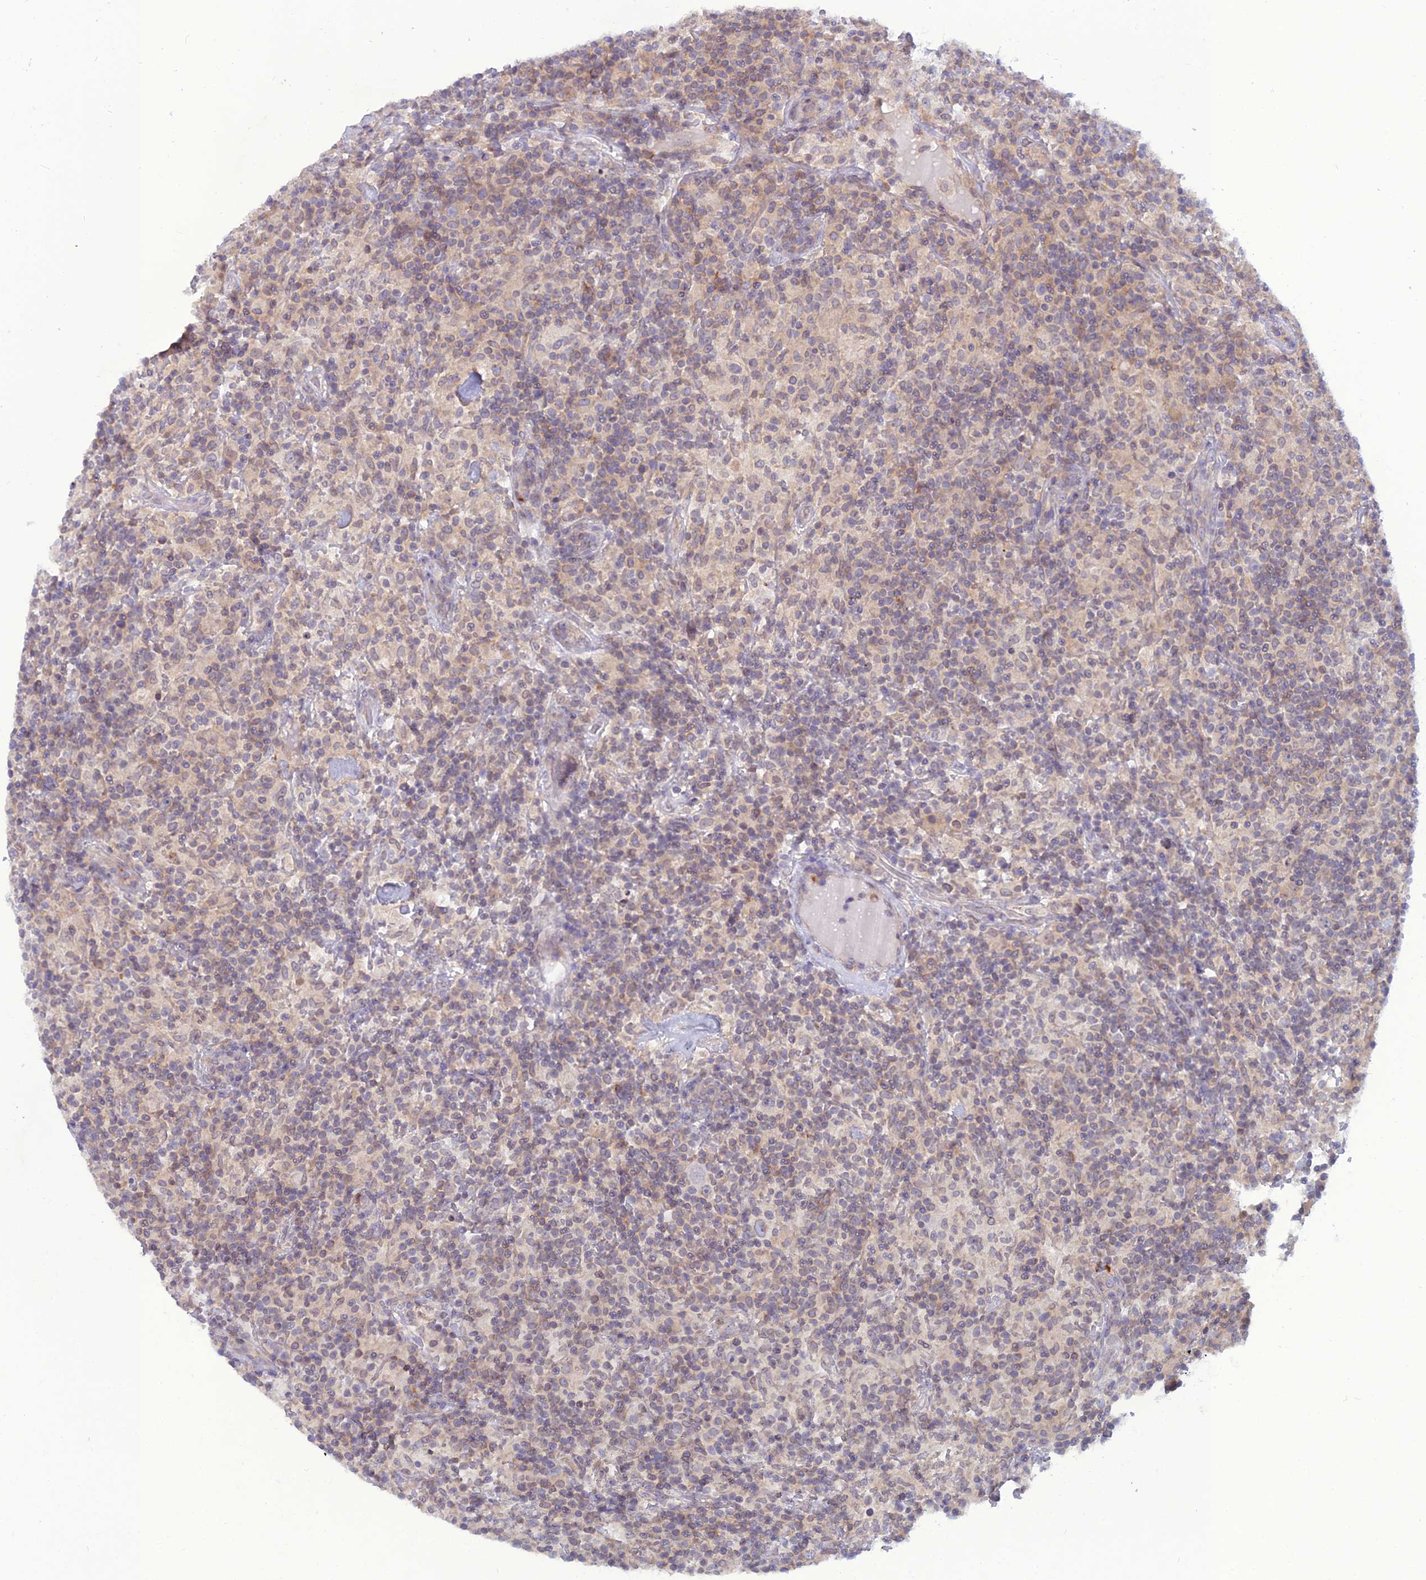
{"staining": {"intensity": "weak", "quantity": "25%-75%", "location": "cytoplasmic/membranous"}, "tissue": "lymphoma", "cell_type": "Tumor cells", "image_type": "cancer", "snomed": [{"axis": "morphology", "description": "Hodgkin's disease, NOS"}, {"axis": "topography", "description": "Lymph node"}], "caption": "This is an image of immunohistochemistry (IHC) staining of Hodgkin's disease, which shows weak staining in the cytoplasmic/membranous of tumor cells.", "gene": "WDR46", "patient": {"sex": "male", "age": 70}}